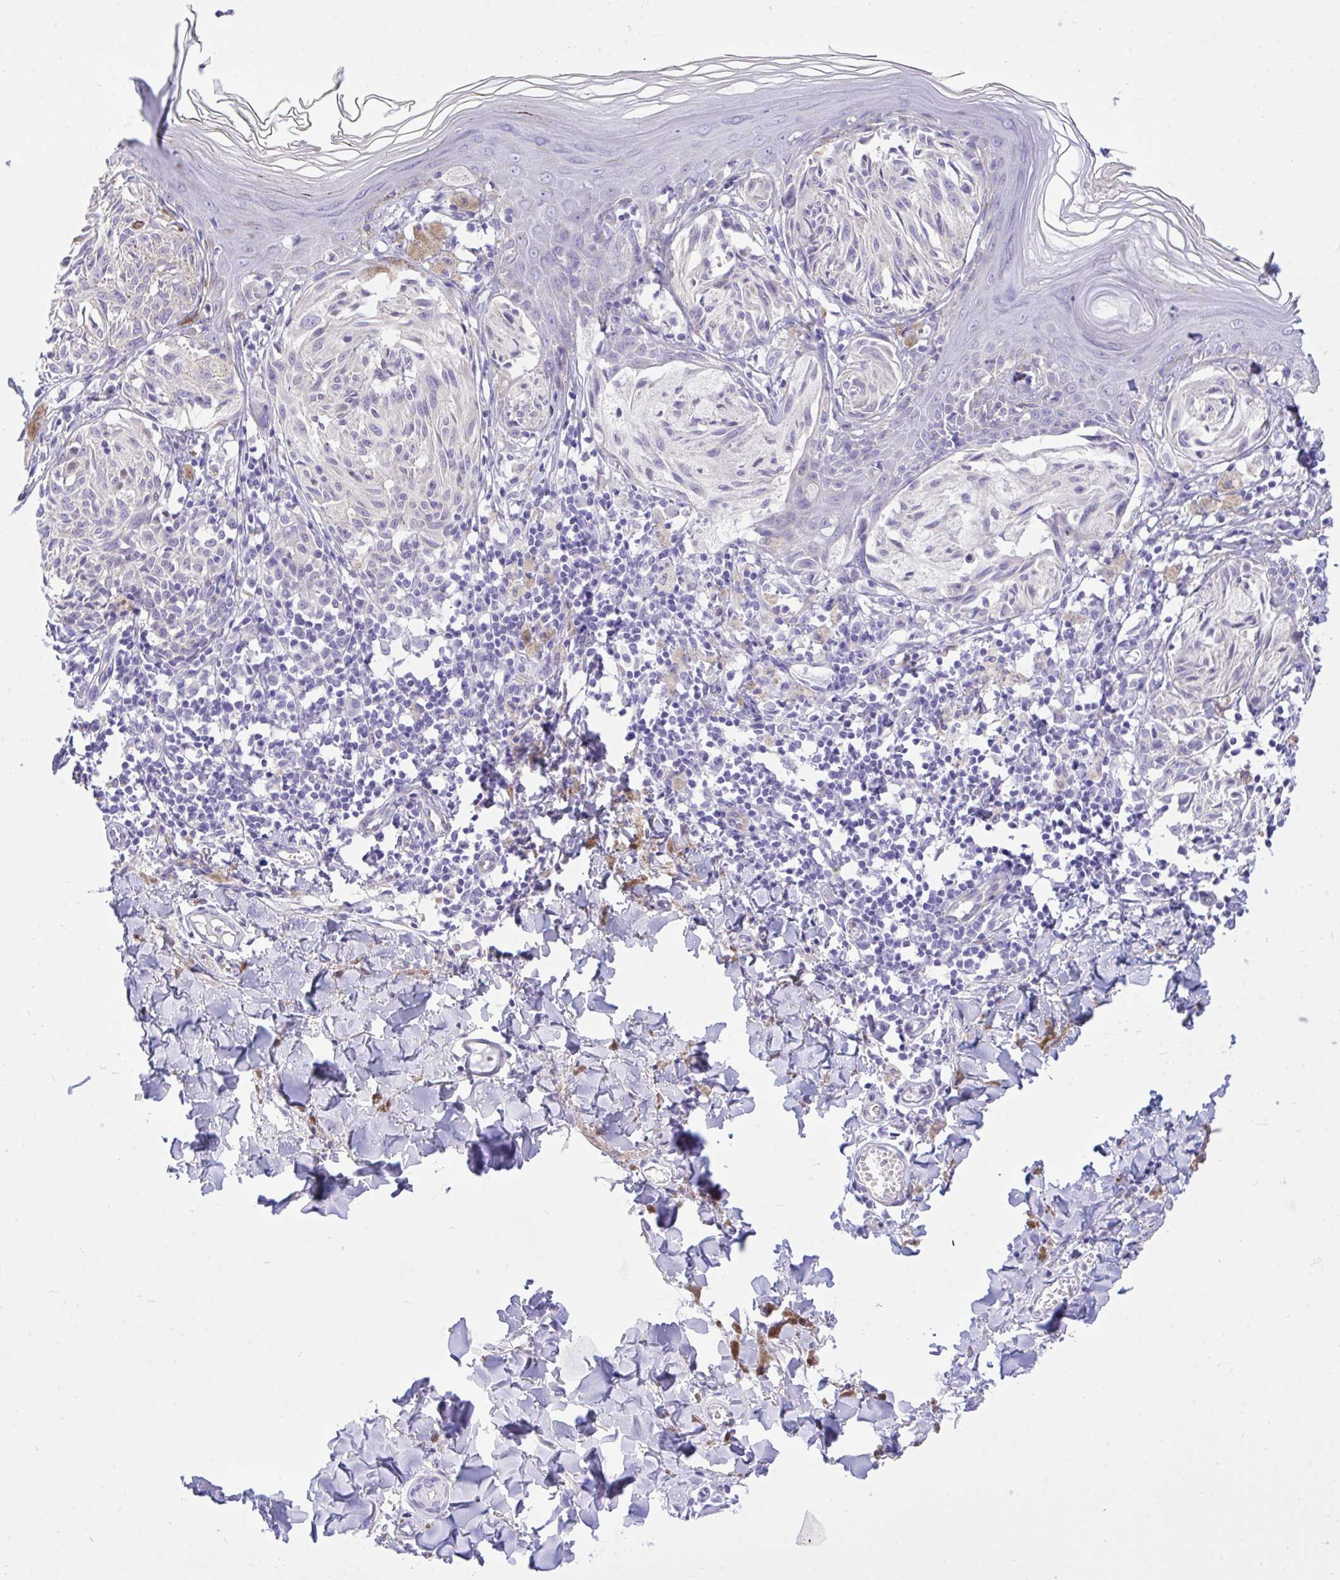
{"staining": {"intensity": "negative", "quantity": "none", "location": "none"}, "tissue": "melanoma", "cell_type": "Tumor cells", "image_type": "cancer", "snomed": [{"axis": "morphology", "description": "Malignant melanoma, NOS"}, {"axis": "topography", "description": "Skin"}], "caption": "An immunohistochemistry histopathology image of melanoma is shown. There is no staining in tumor cells of melanoma. Brightfield microscopy of immunohistochemistry (IHC) stained with DAB (brown) and hematoxylin (blue), captured at high magnification.", "gene": "TLN2", "patient": {"sex": "female", "age": 38}}